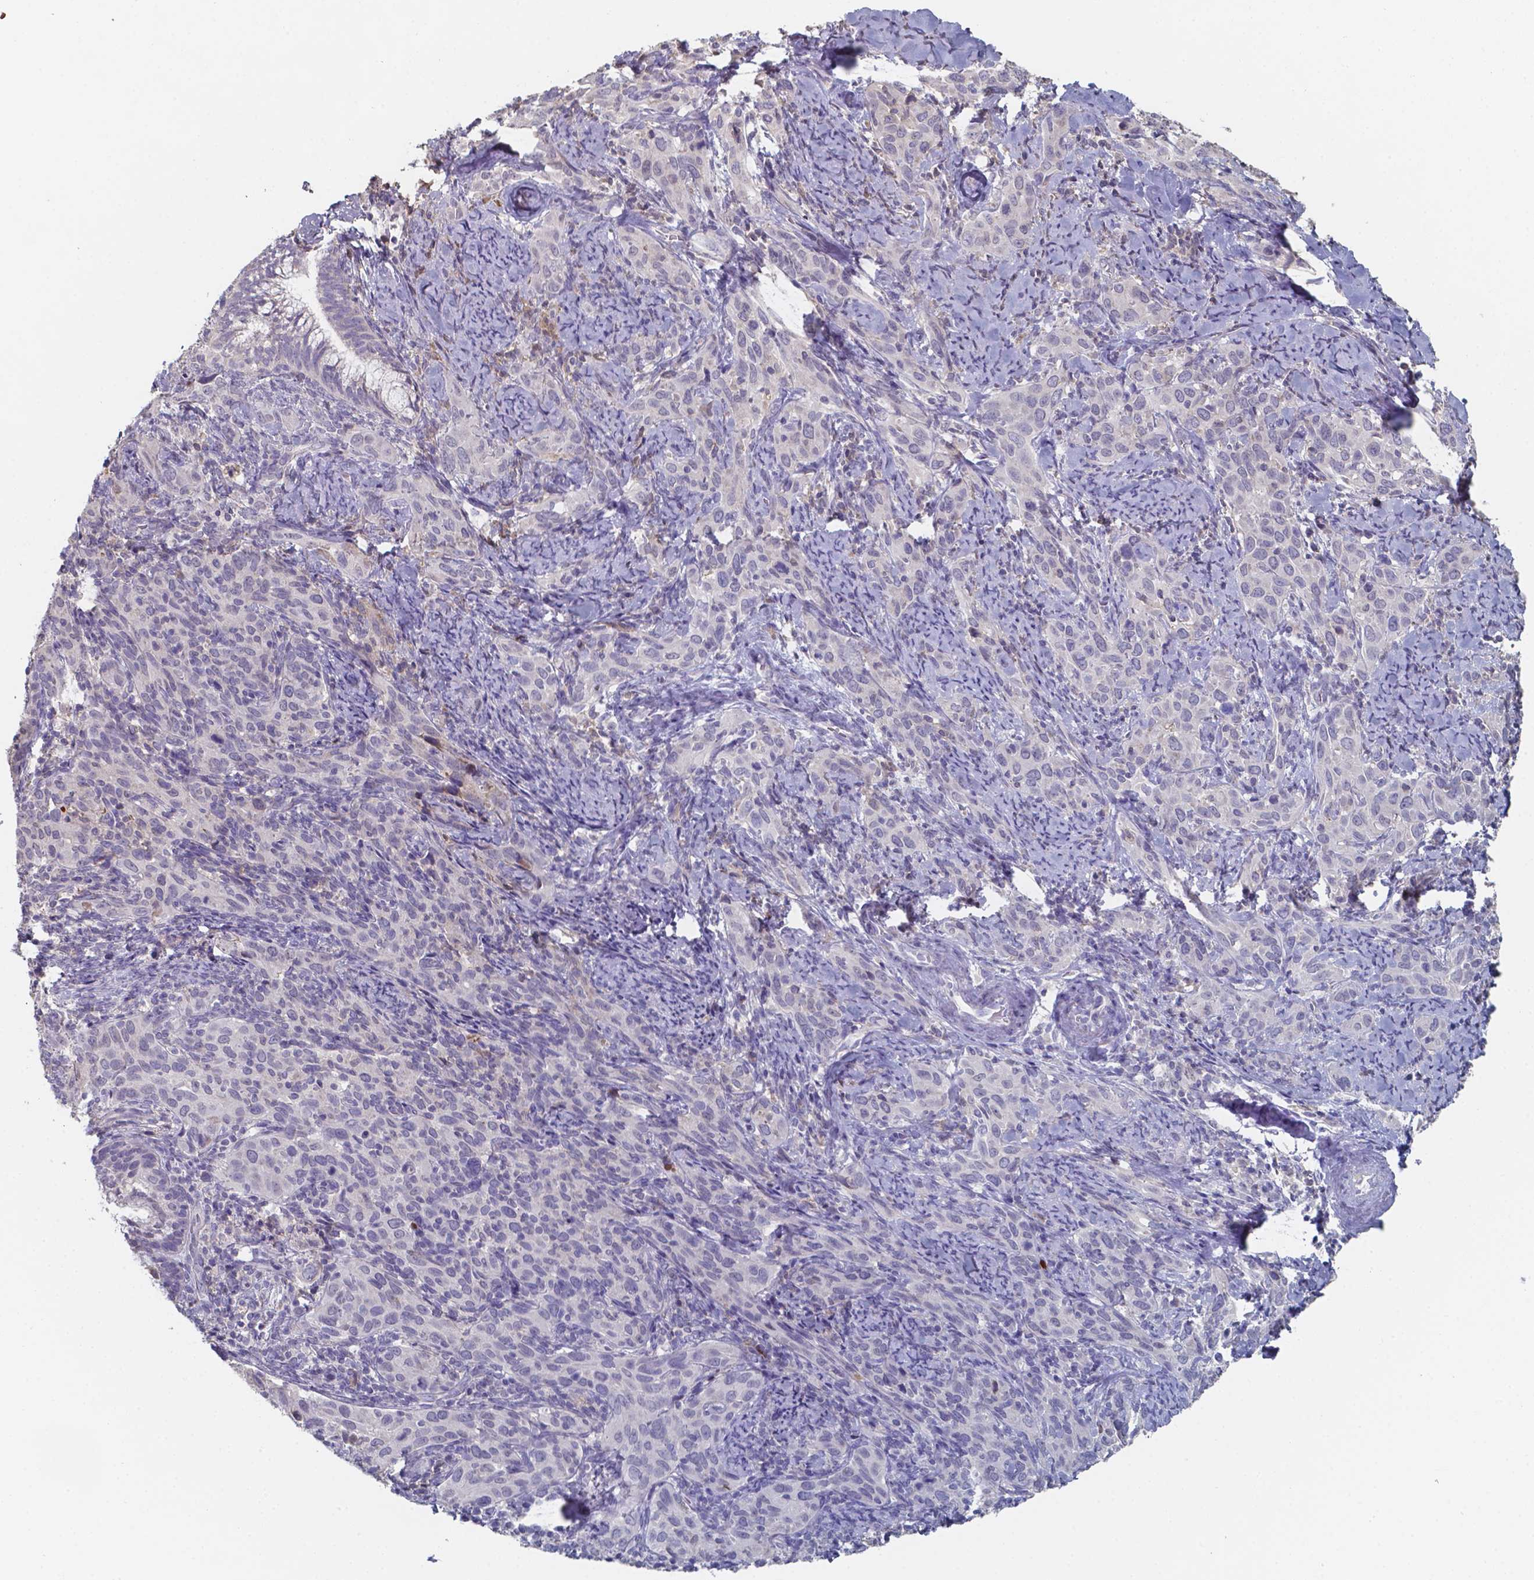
{"staining": {"intensity": "negative", "quantity": "none", "location": "none"}, "tissue": "cervical cancer", "cell_type": "Tumor cells", "image_type": "cancer", "snomed": [{"axis": "morphology", "description": "Squamous cell carcinoma, NOS"}, {"axis": "topography", "description": "Cervix"}], "caption": "The histopathology image demonstrates no staining of tumor cells in cervical squamous cell carcinoma.", "gene": "BTBD17", "patient": {"sex": "female", "age": 51}}